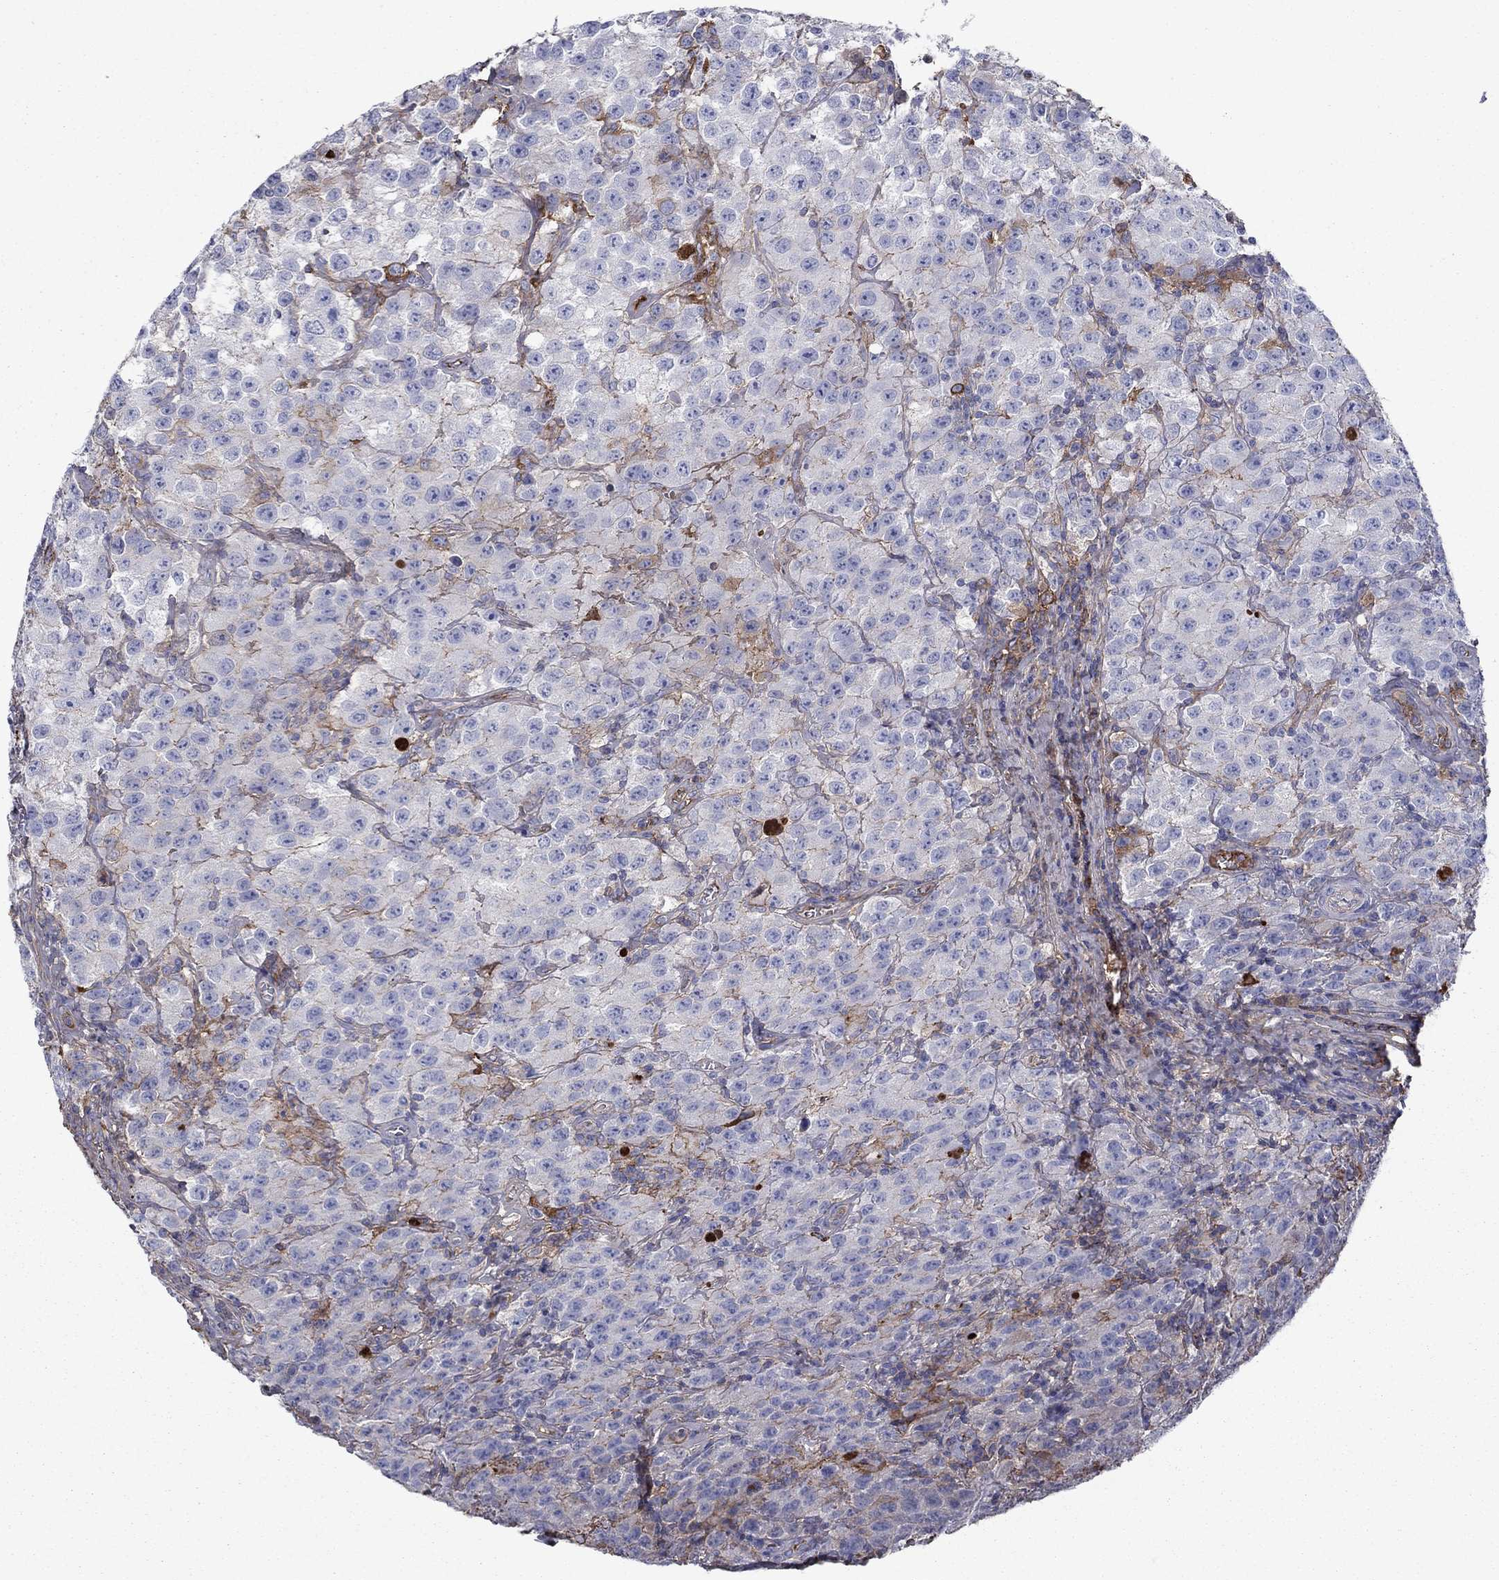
{"staining": {"intensity": "moderate", "quantity": "<25%", "location": "cytoplasmic/membranous"}, "tissue": "testis cancer", "cell_type": "Tumor cells", "image_type": "cancer", "snomed": [{"axis": "morphology", "description": "Seminoma, NOS"}, {"axis": "topography", "description": "Testis"}], "caption": "A high-resolution photomicrograph shows immunohistochemistry (IHC) staining of seminoma (testis), which demonstrates moderate cytoplasmic/membranous expression in approximately <25% of tumor cells.", "gene": "HPX", "patient": {"sex": "male", "age": 52}}